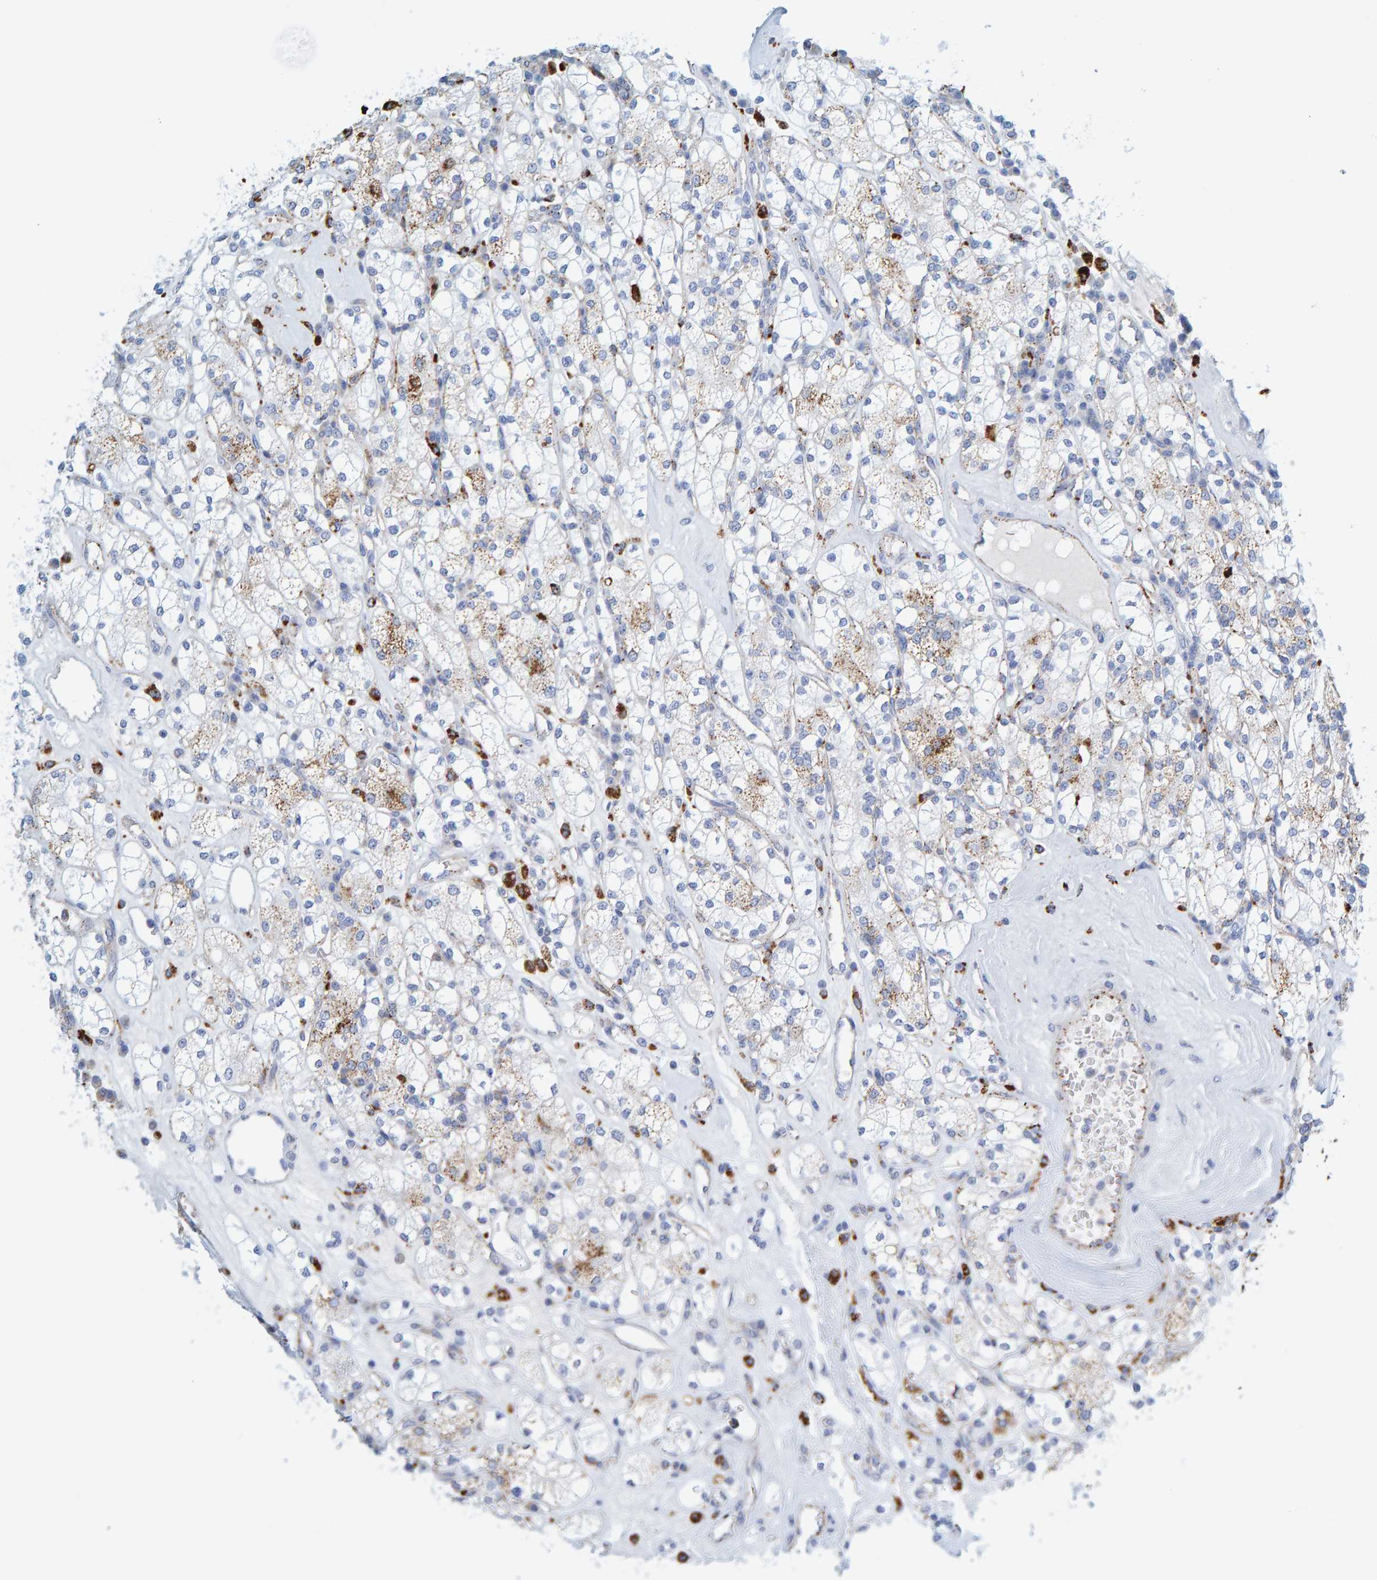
{"staining": {"intensity": "moderate", "quantity": "<25%", "location": "cytoplasmic/membranous"}, "tissue": "renal cancer", "cell_type": "Tumor cells", "image_type": "cancer", "snomed": [{"axis": "morphology", "description": "Adenocarcinoma, NOS"}, {"axis": "topography", "description": "Kidney"}], "caption": "Renal adenocarcinoma stained for a protein exhibits moderate cytoplasmic/membranous positivity in tumor cells. (Stains: DAB (3,3'-diaminobenzidine) in brown, nuclei in blue, Microscopy: brightfield microscopy at high magnification).", "gene": "BIN3", "patient": {"sex": "male", "age": 77}}